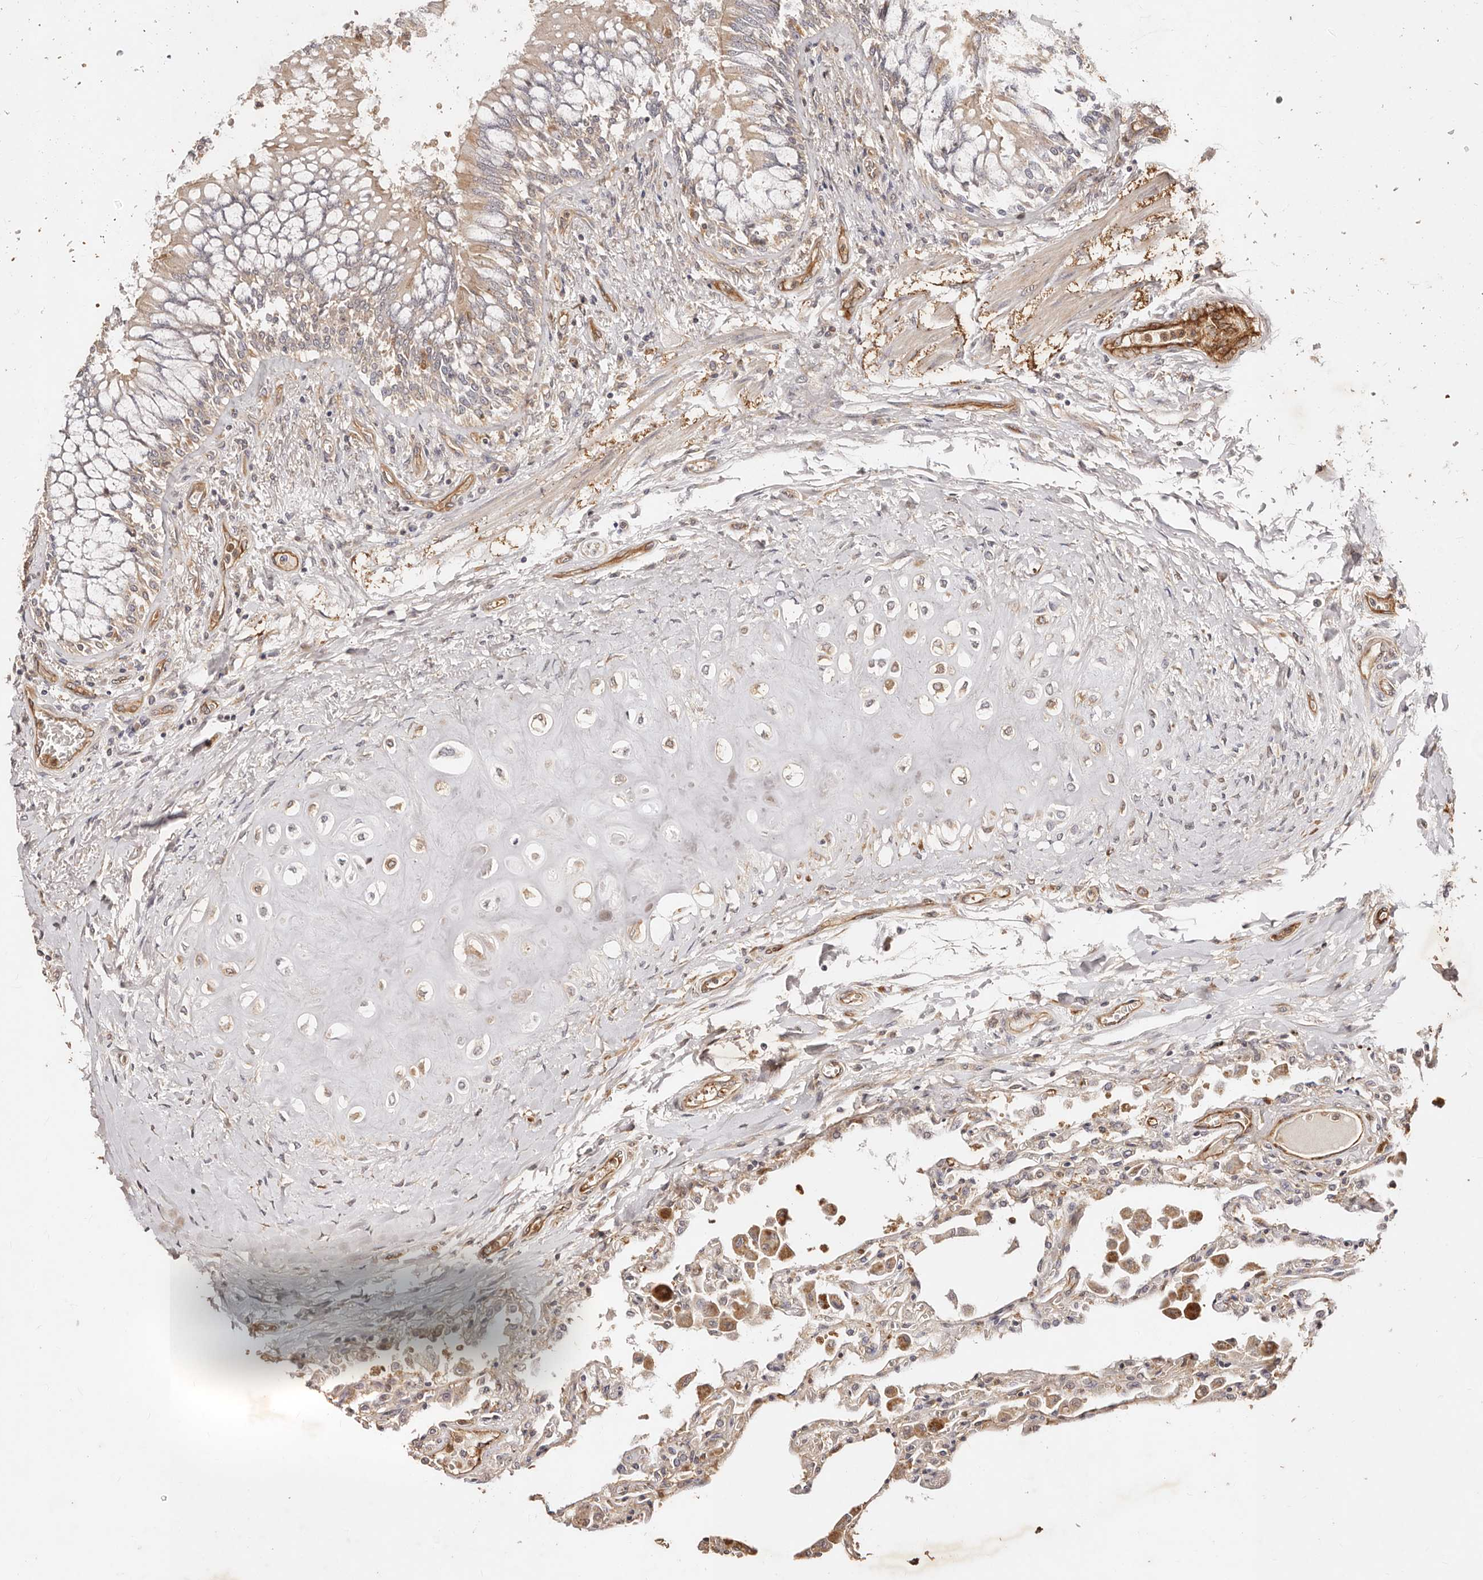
{"staining": {"intensity": "moderate", "quantity": "25%-75%", "location": "cytoplasmic/membranous"}, "tissue": "lung", "cell_type": "Alveolar cells", "image_type": "normal", "snomed": [{"axis": "morphology", "description": "Normal tissue, NOS"}, {"axis": "topography", "description": "Bronchus"}, {"axis": "topography", "description": "Lung"}], "caption": "The image shows staining of unremarkable lung, revealing moderate cytoplasmic/membranous protein staining (brown color) within alveolar cells.", "gene": "CCL14", "patient": {"sex": "female", "age": 49}}